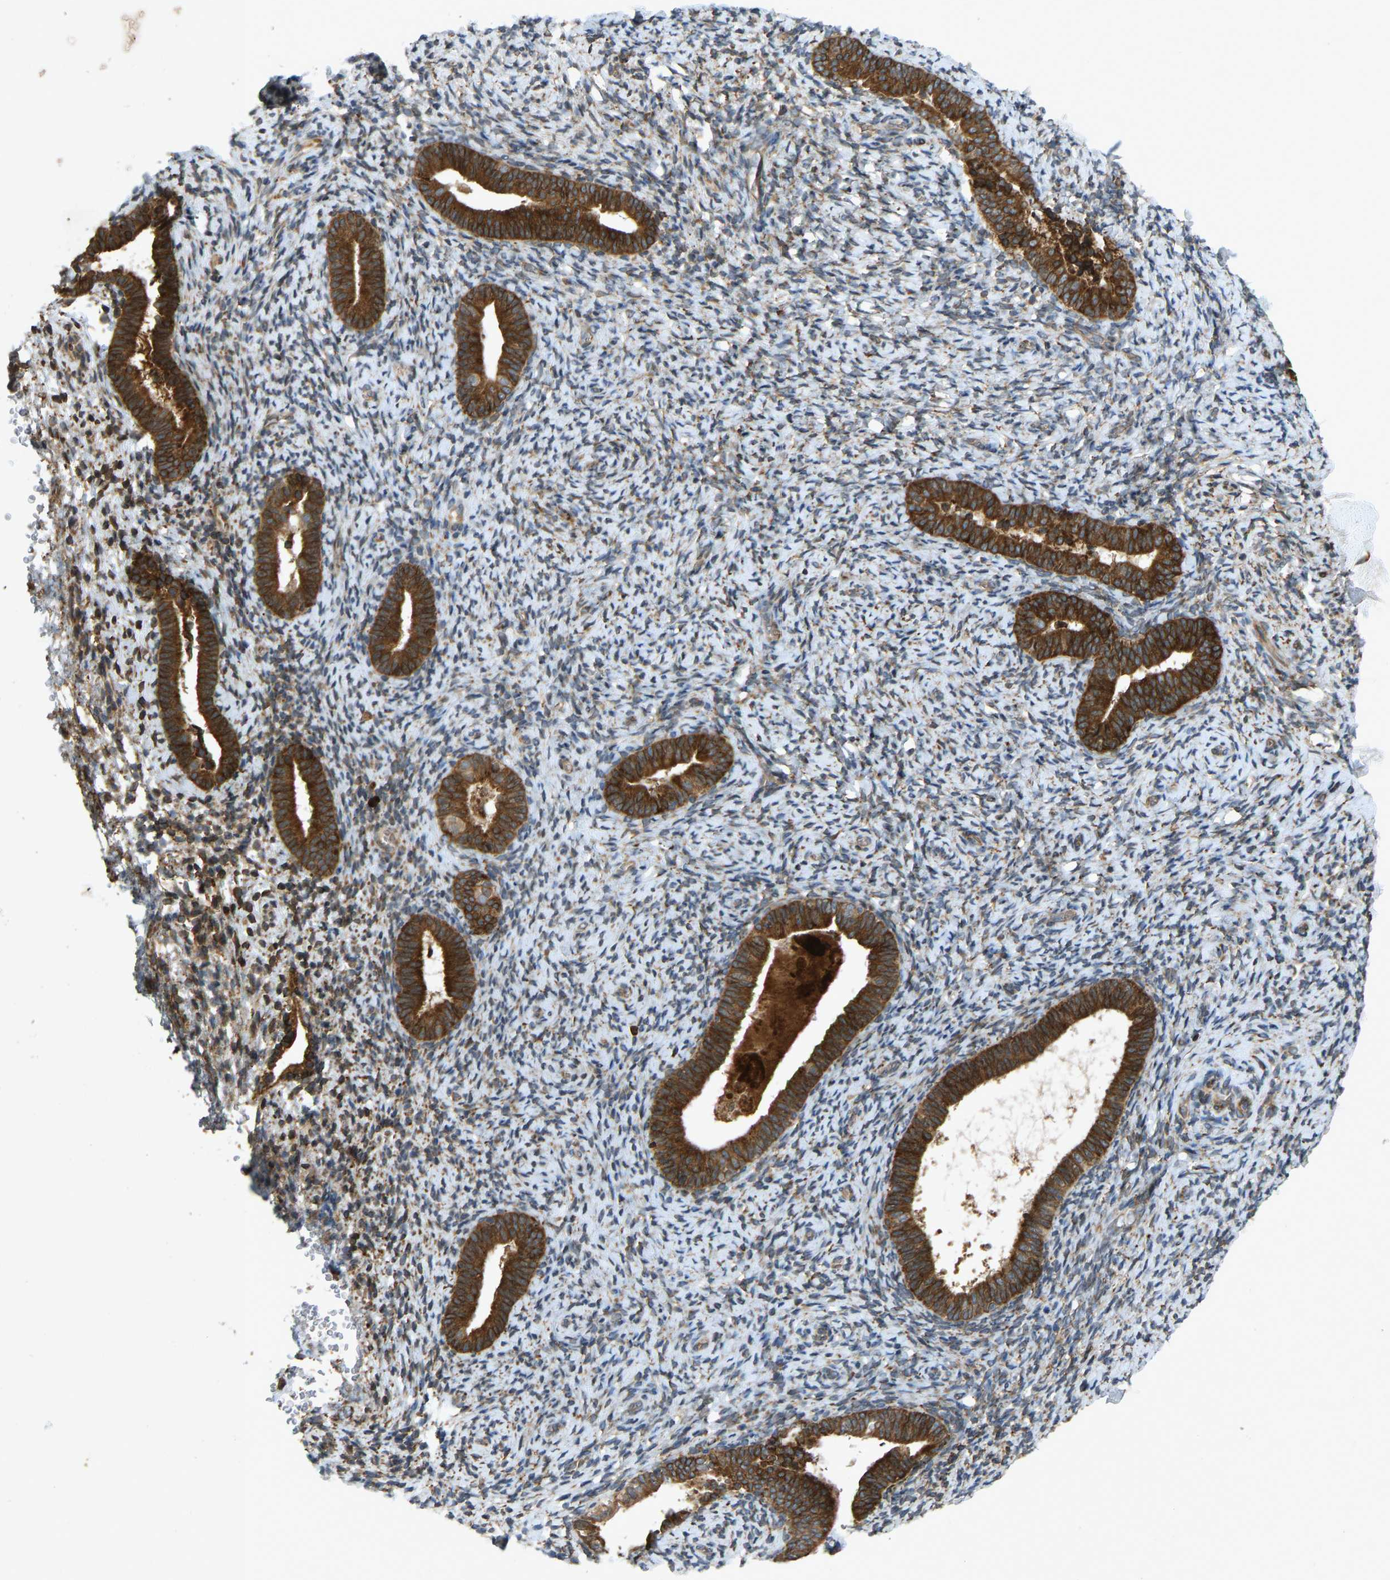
{"staining": {"intensity": "moderate", "quantity": ">75%", "location": "cytoplasmic/membranous"}, "tissue": "endometrium", "cell_type": "Cells in endometrial stroma", "image_type": "normal", "snomed": [{"axis": "morphology", "description": "Normal tissue, NOS"}, {"axis": "topography", "description": "Endometrium"}], "caption": "Immunohistochemistry (IHC) (DAB (3,3'-diaminobenzidine)) staining of benign endometrium displays moderate cytoplasmic/membranous protein staining in about >75% of cells in endometrial stroma. Immunohistochemistry stains the protein in brown and the nuclei are stained blue.", "gene": "RPN2", "patient": {"sex": "female", "age": 51}}